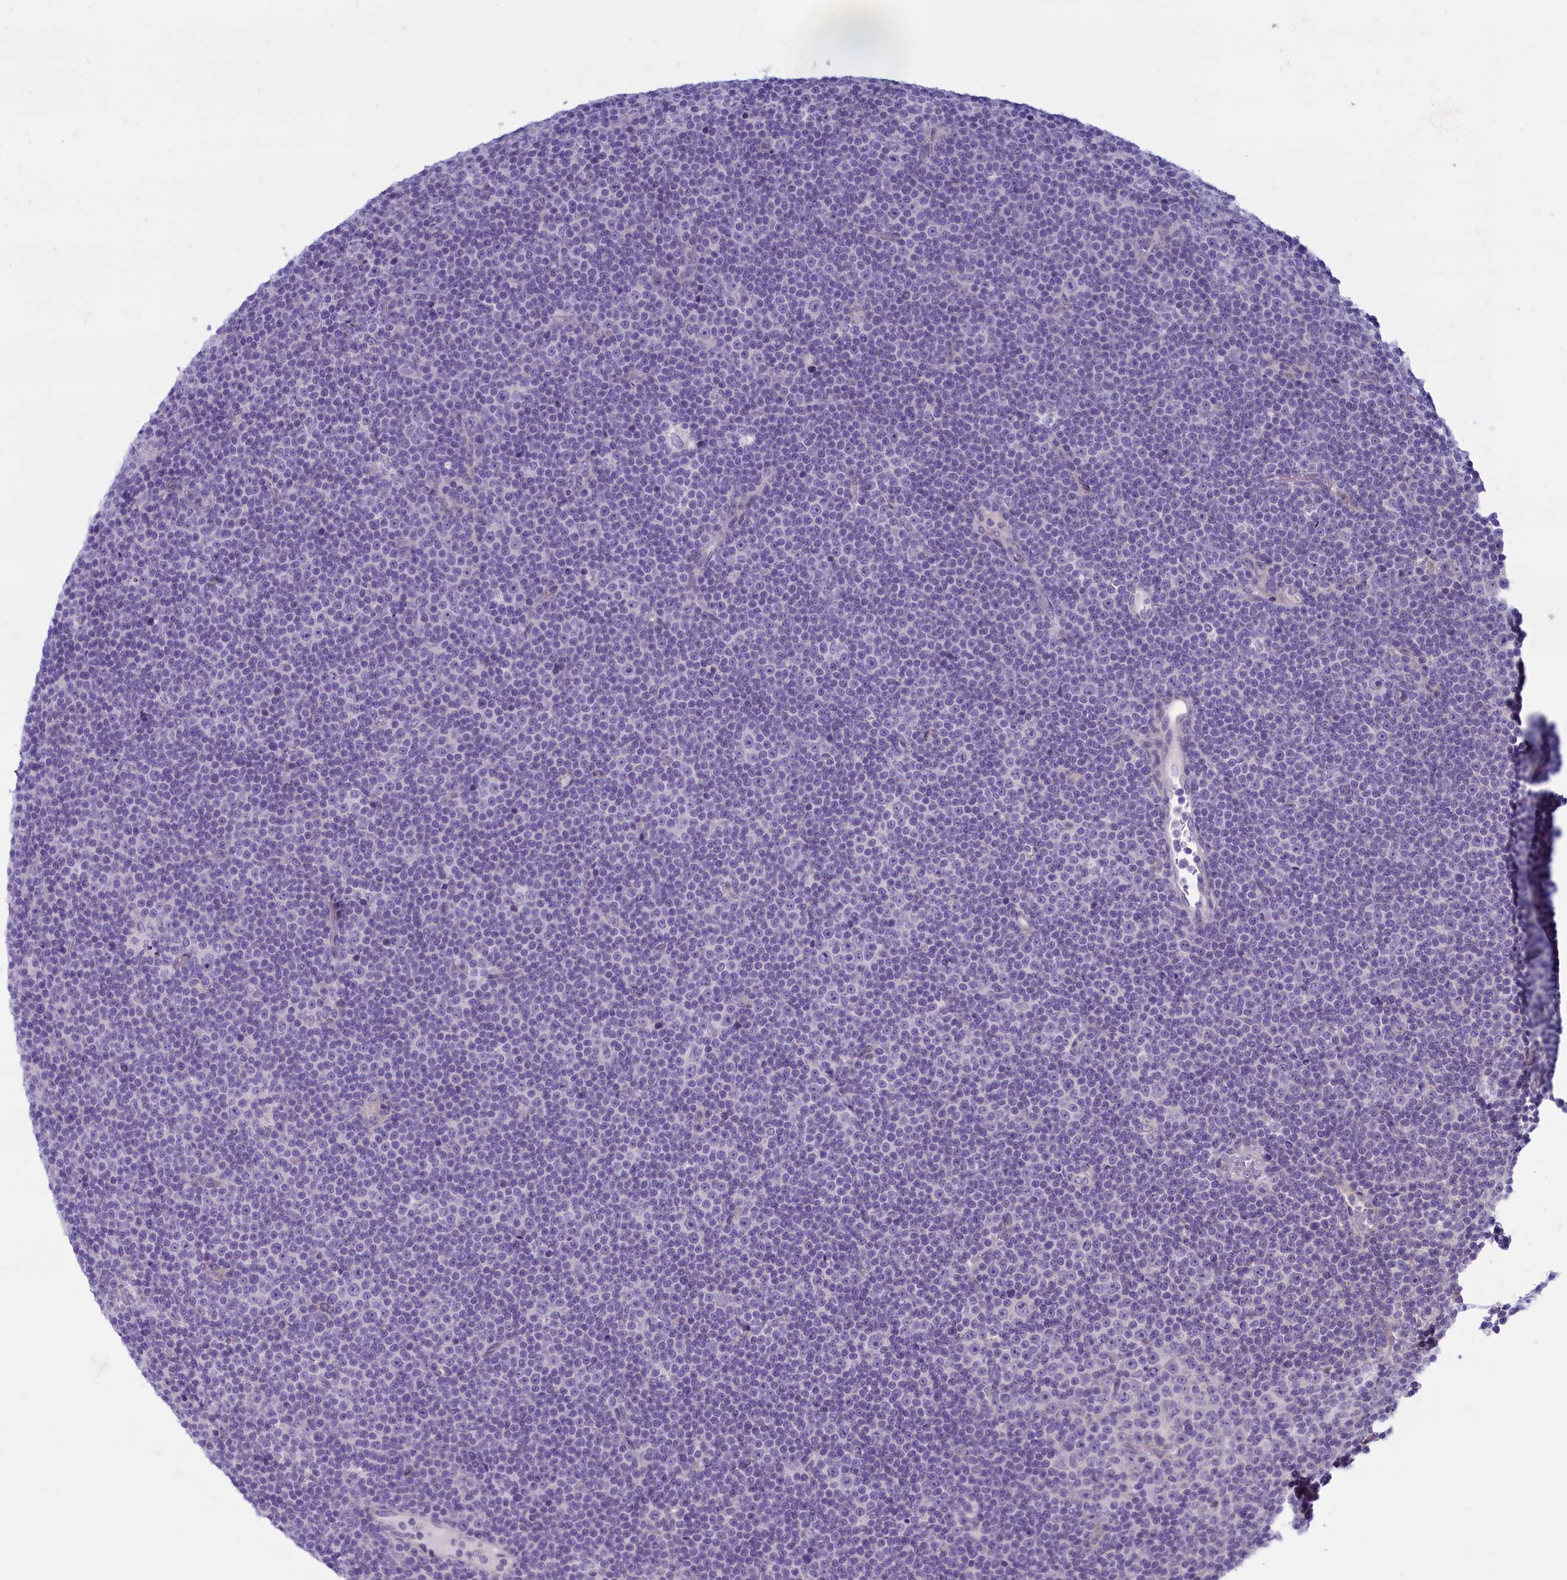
{"staining": {"intensity": "negative", "quantity": "none", "location": "none"}, "tissue": "lymphoma", "cell_type": "Tumor cells", "image_type": "cancer", "snomed": [{"axis": "morphology", "description": "Malignant lymphoma, non-Hodgkin's type, Low grade"}, {"axis": "topography", "description": "Lymph node"}], "caption": "This is a image of IHC staining of lymphoma, which shows no positivity in tumor cells.", "gene": "MAP1LC3A", "patient": {"sex": "female", "age": 67}}